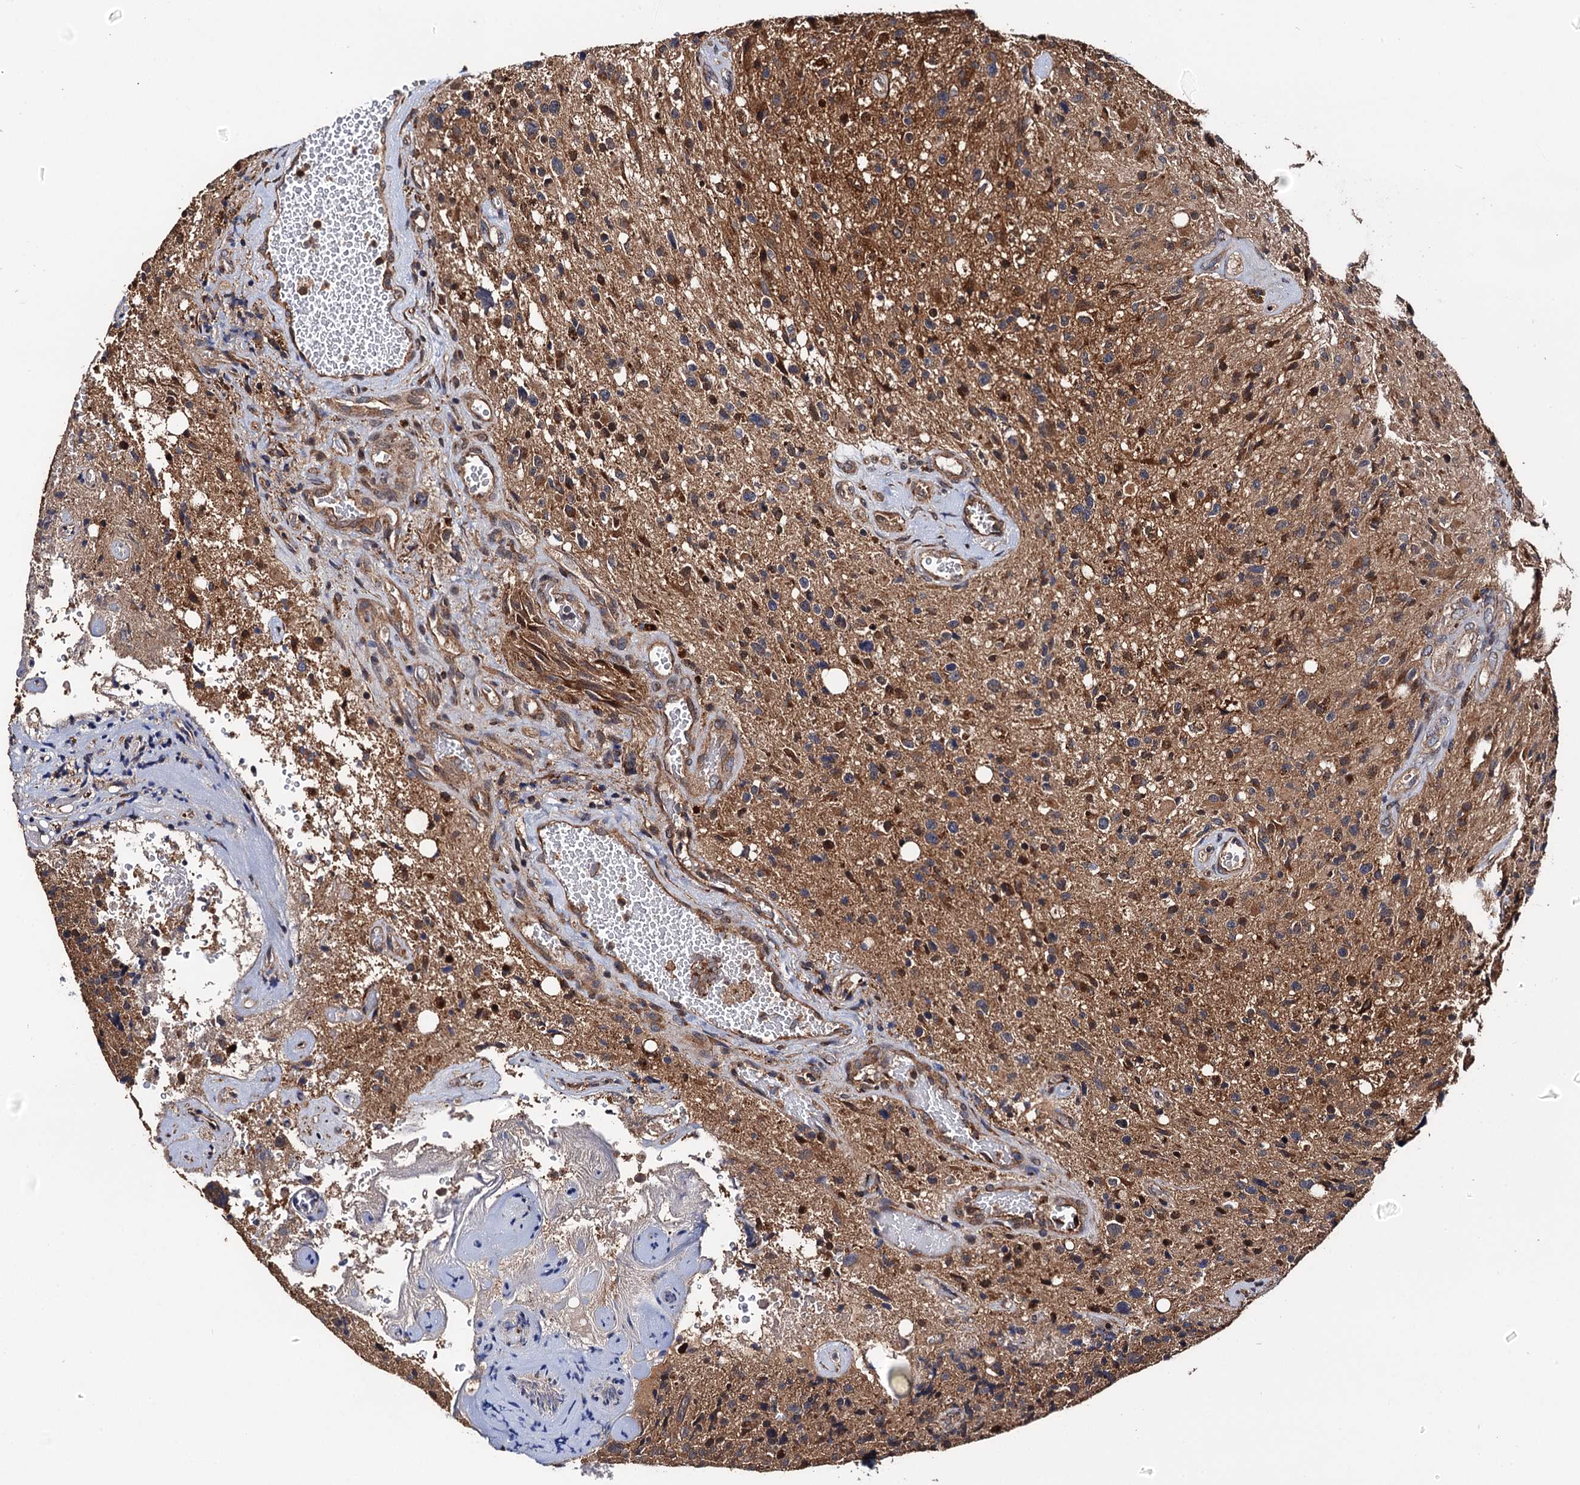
{"staining": {"intensity": "moderate", "quantity": ">75%", "location": "cytoplasmic/membranous,nuclear"}, "tissue": "glioma", "cell_type": "Tumor cells", "image_type": "cancer", "snomed": [{"axis": "morphology", "description": "Glioma, malignant, High grade"}, {"axis": "topography", "description": "Brain"}], "caption": "Approximately >75% of tumor cells in high-grade glioma (malignant) display moderate cytoplasmic/membranous and nuclear protein staining as visualized by brown immunohistochemical staining.", "gene": "MIER2", "patient": {"sex": "male", "age": 69}}